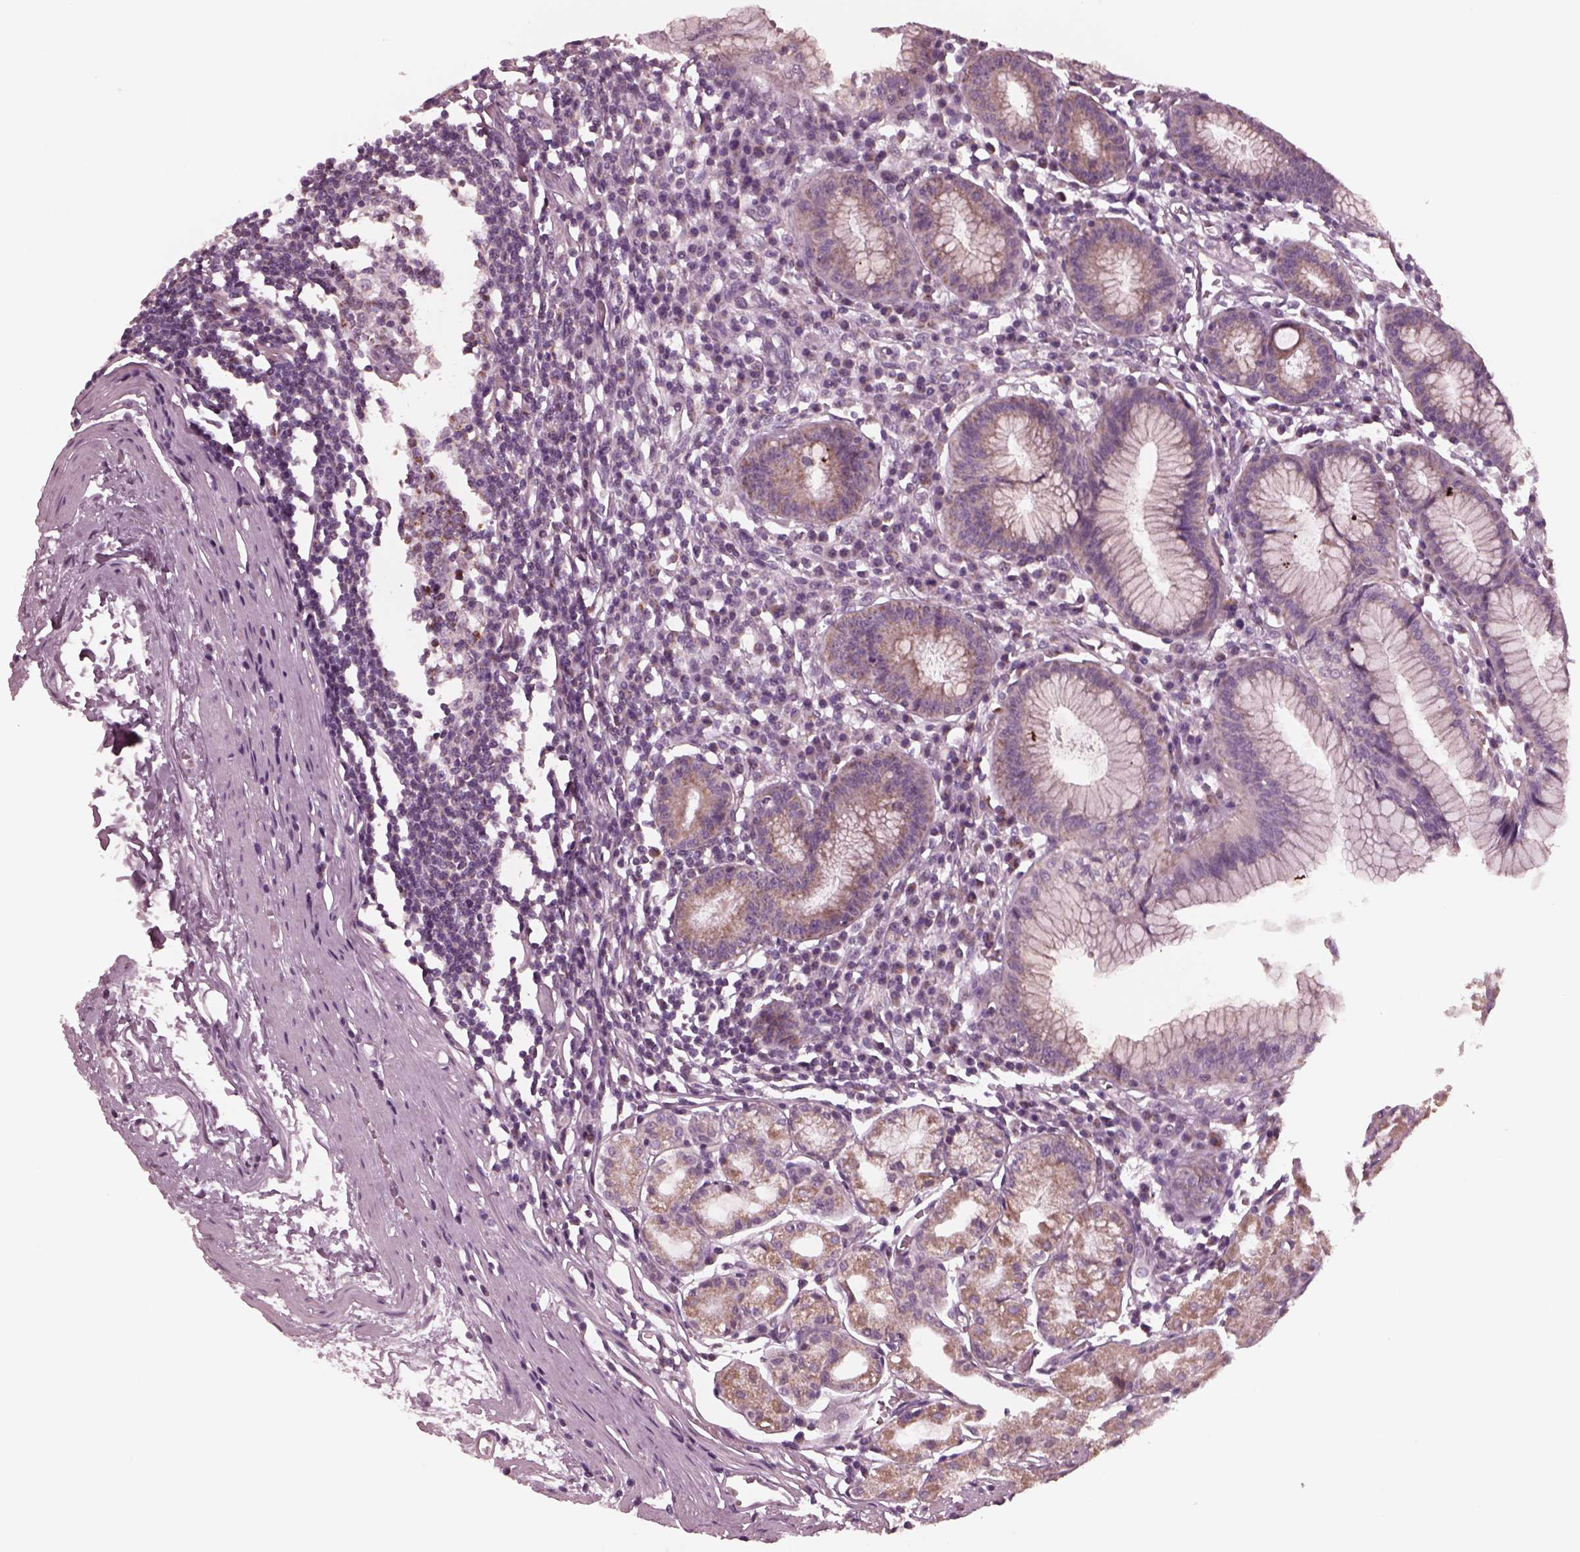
{"staining": {"intensity": "weak", "quantity": "25%-75%", "location": "cytoplasmic/membranous"}, "tissue": "stomach", "cell_type": "Glandular cells", "image_type": "normal", "snomed": [{"axis": "morphology", "description": "Normal tissue, NOS"}, {"axis": "topography", "description": "Stomach"}], "caption": "This image reveals immunohistochemistry (IHC) staining of unremarkable stomach, with low weak cytoplasmic/membranous expression in approximately 25%-75% of glandular cells.", "gene": "CELSR3", "patient": {"sex": "male", "age": 55}}